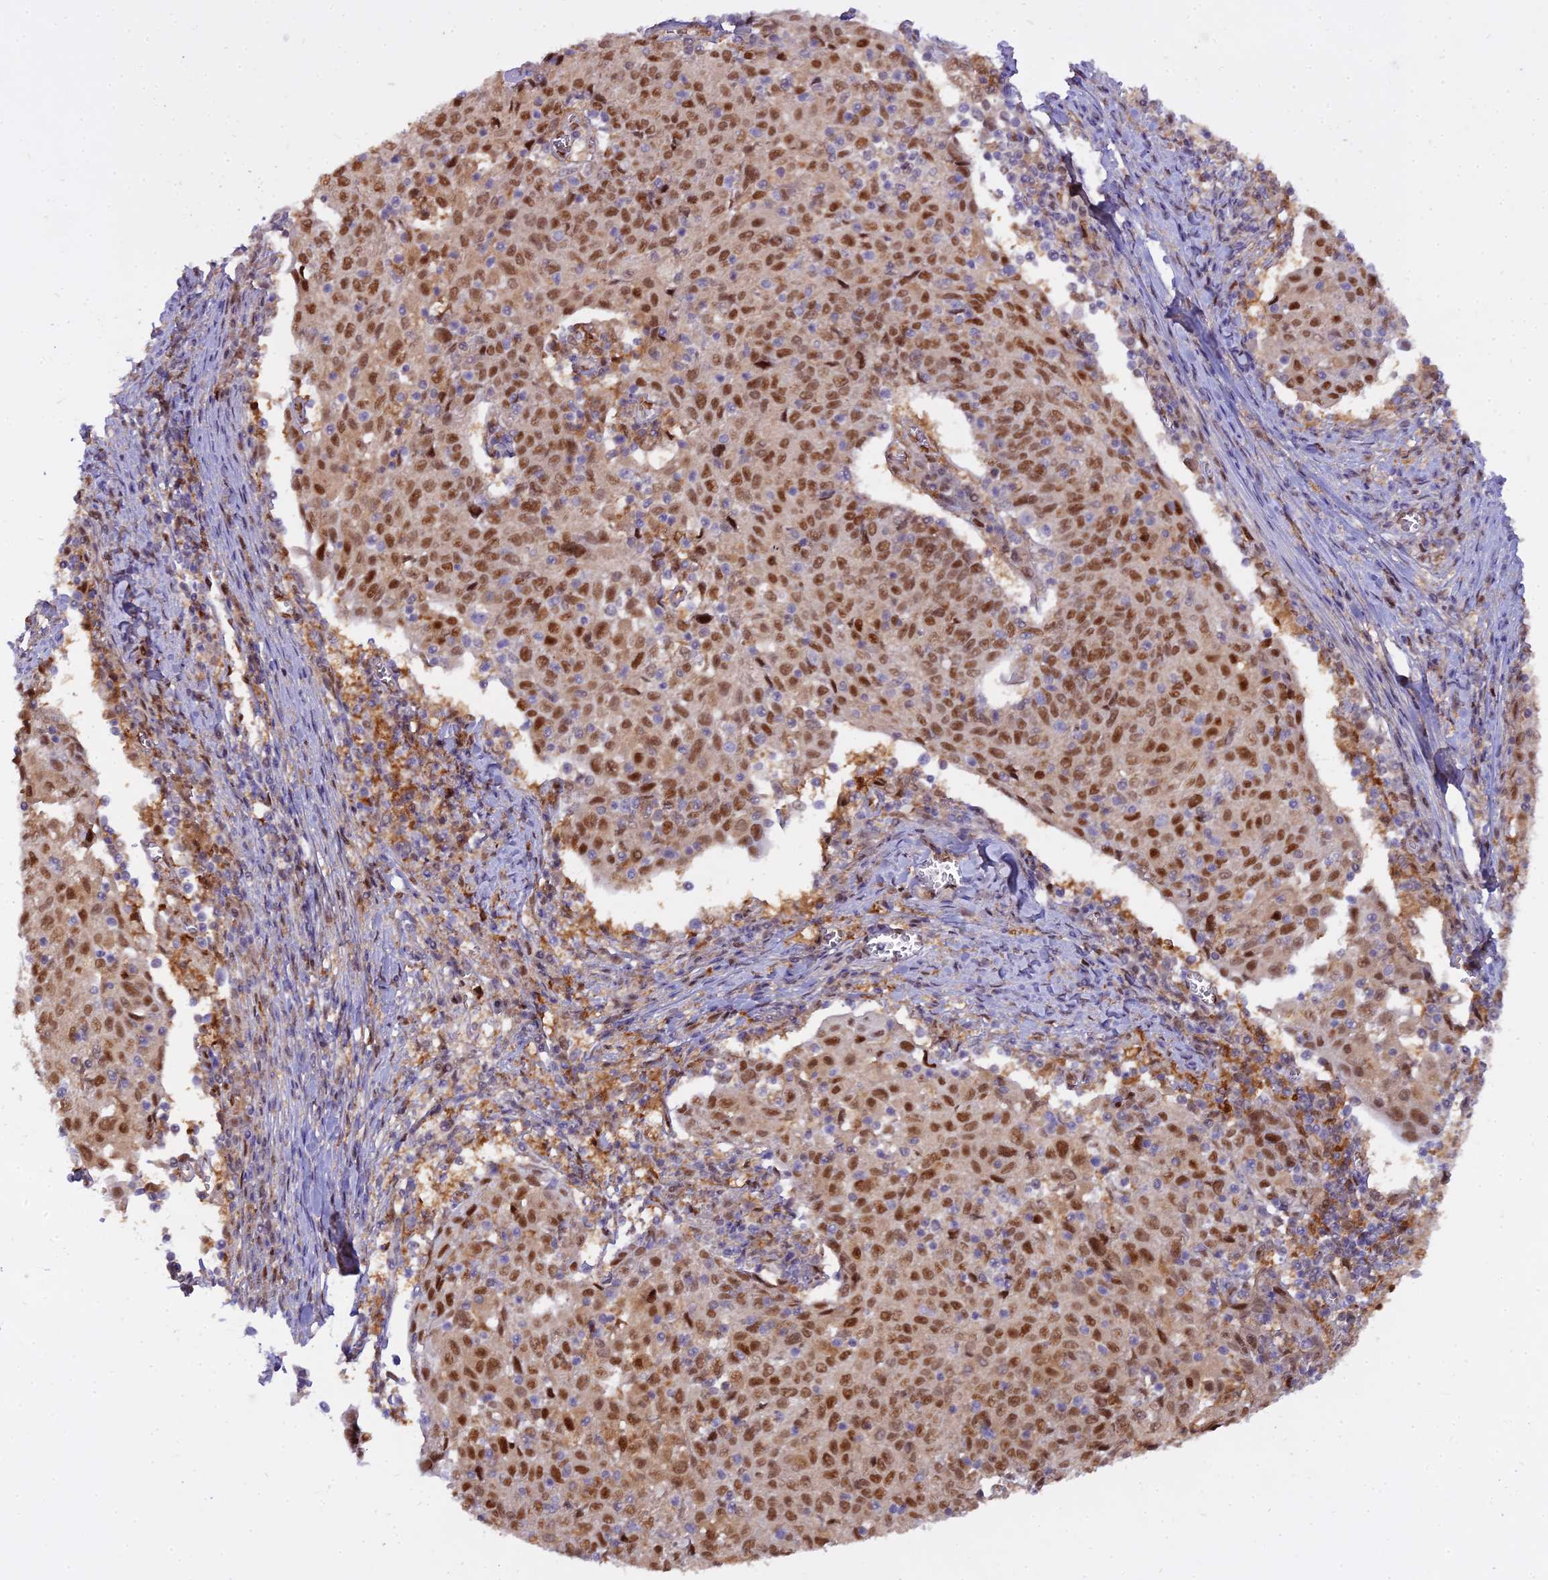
{"staining": {"intensity": "strong", "quantity": ">75%", "location": "nuclear"}, "tissue": "cervical cancer", "cell_type": "Tumor cells", "image_type": "cancer", "snomed": [{"axis": "morphology", "description": "Squamous cell carcinoma, NOS"}, {"axis": "topography", "description": "Cervix"}], "caption": "Tumor cells show high levels of strong nuclear expression in about >75% of cells in cervical squamous cell carcinoma.", "gene": "NPEPL1", "patient": {"sex": "female", "age": 52}}